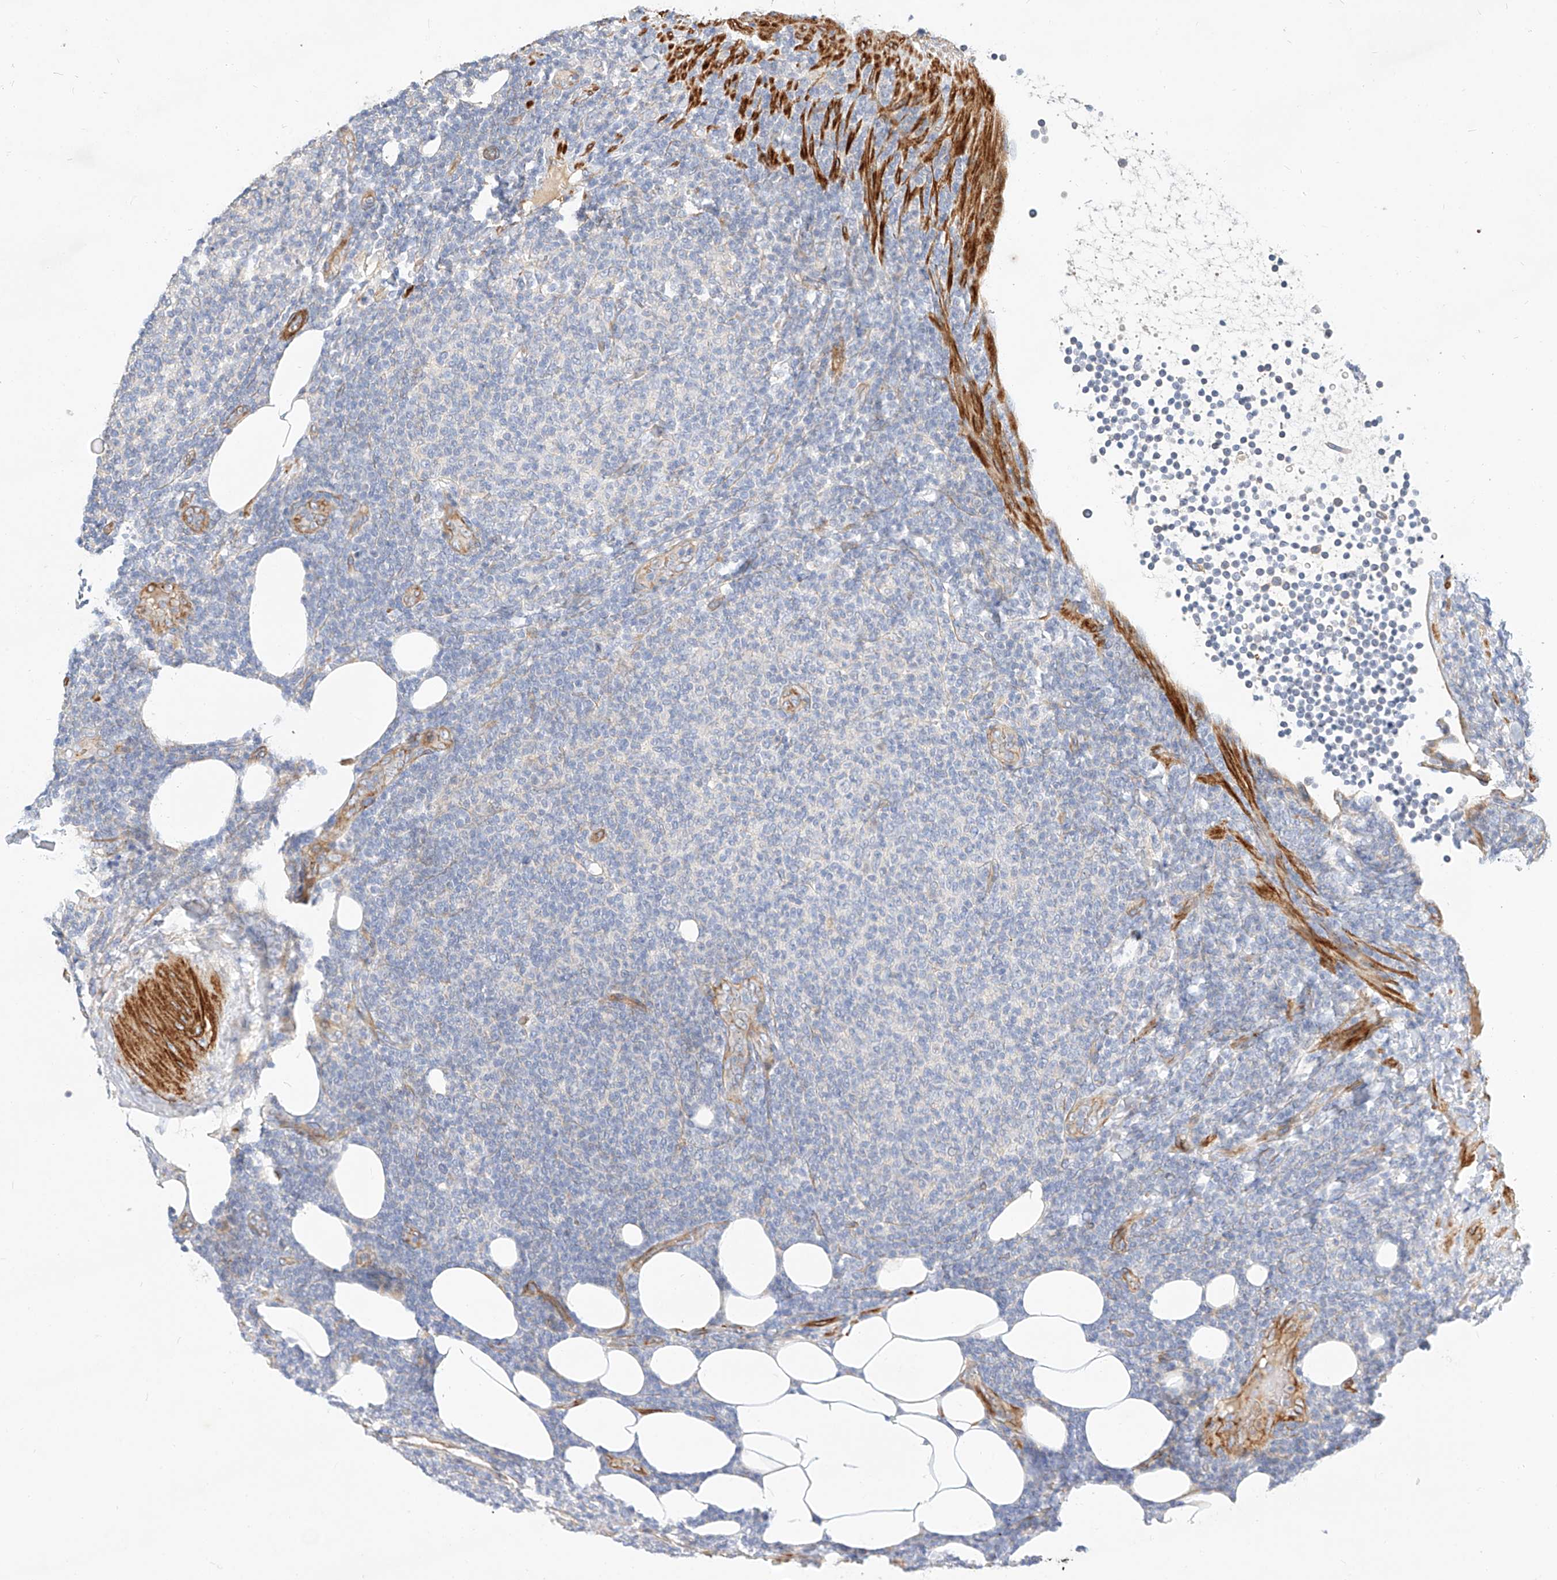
{"staining": {"intensity": "negative", "quantity": "none", "location": "none"}, "tissue": "lymphoma", "cell_type": "Tumor cells", "image_type": "cancer", "snomed": [{"axis": "morphology", "description": "Malignant lymphoma, non-Hodgkin's type, Low grade"}, {"axis": "topography", "description": "Lymph node"}], "caption": "IHC image of neoplastic tissue: human malignant lymphoma, non-Hodgkin's type (low-grade) stained with DAB (3,3'-diaminobenzidine) exhibits no significant protein expression in tumor cells. (Stains: DAB (3,3'-diaminobenzidine) immunohistochemistry (IHC) with hematoxylin counter stain, Microscopy: brightfield microscopy at high magnification).", "gene": "KCNH5", "patient": {"sex": "male", "age": 66}}